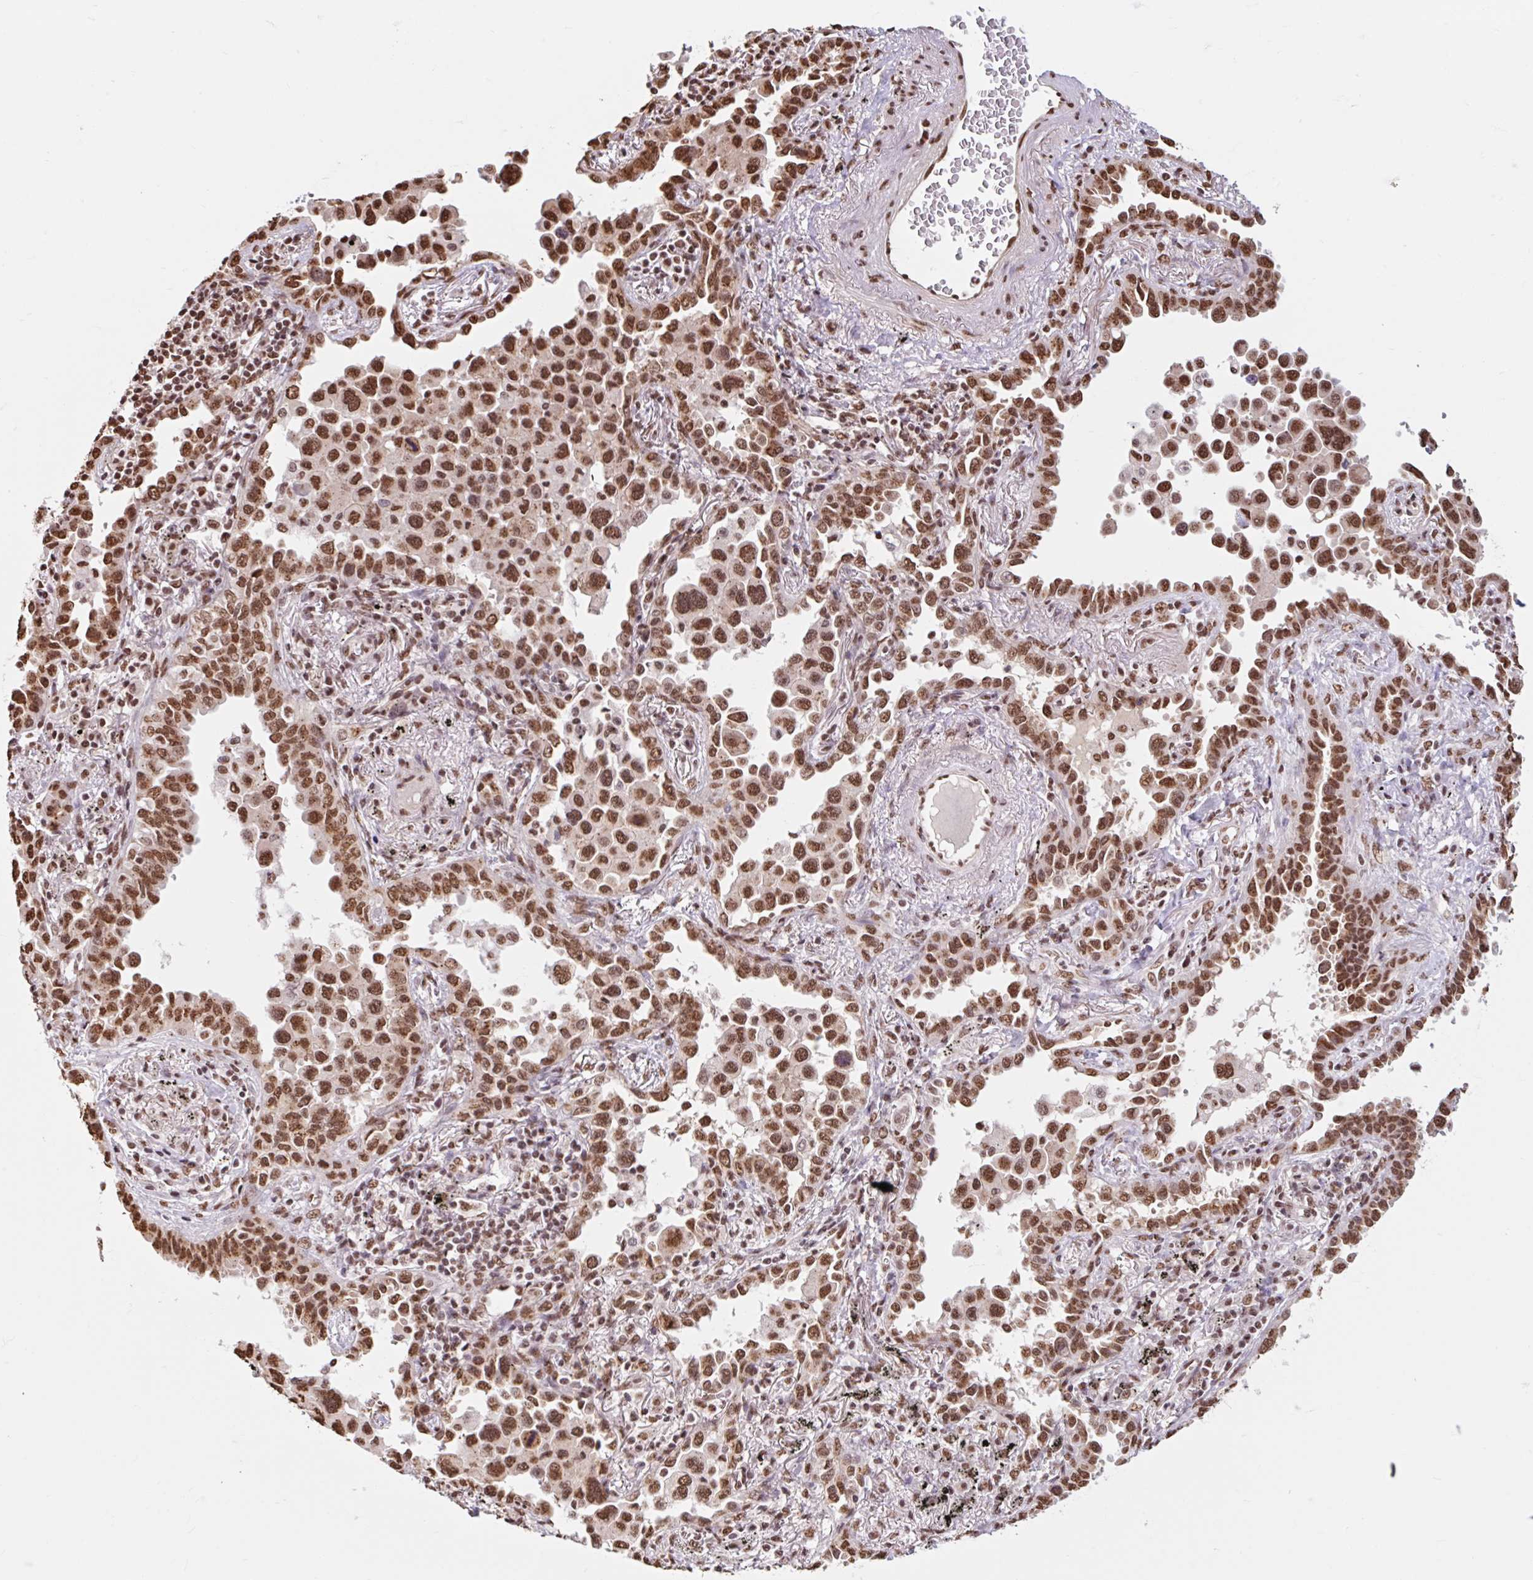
{"staining": {"intensity": "strong", "quantity": ">75%", "location": "nuclear"}, "tissue": "lung cancer", "cell_type": "Tumor cells", "image_type": "cancer", "snomed": [{"axis": "morphology", "description": "Adenocarcinoma, NOS"}, {"axis": "topography", "description": "Lung"}], "caption": "An IHC micrograph of neoplastic tissue is shown. Protein staining in brown highlights strong nuclear positivity in lung adenocarcinoma within tumor cells. The protein of interest is shown in brown color, while the nuclei are stained blue.", "gene": "BICRA", "patient": {"sex": "male", "age": 67}}